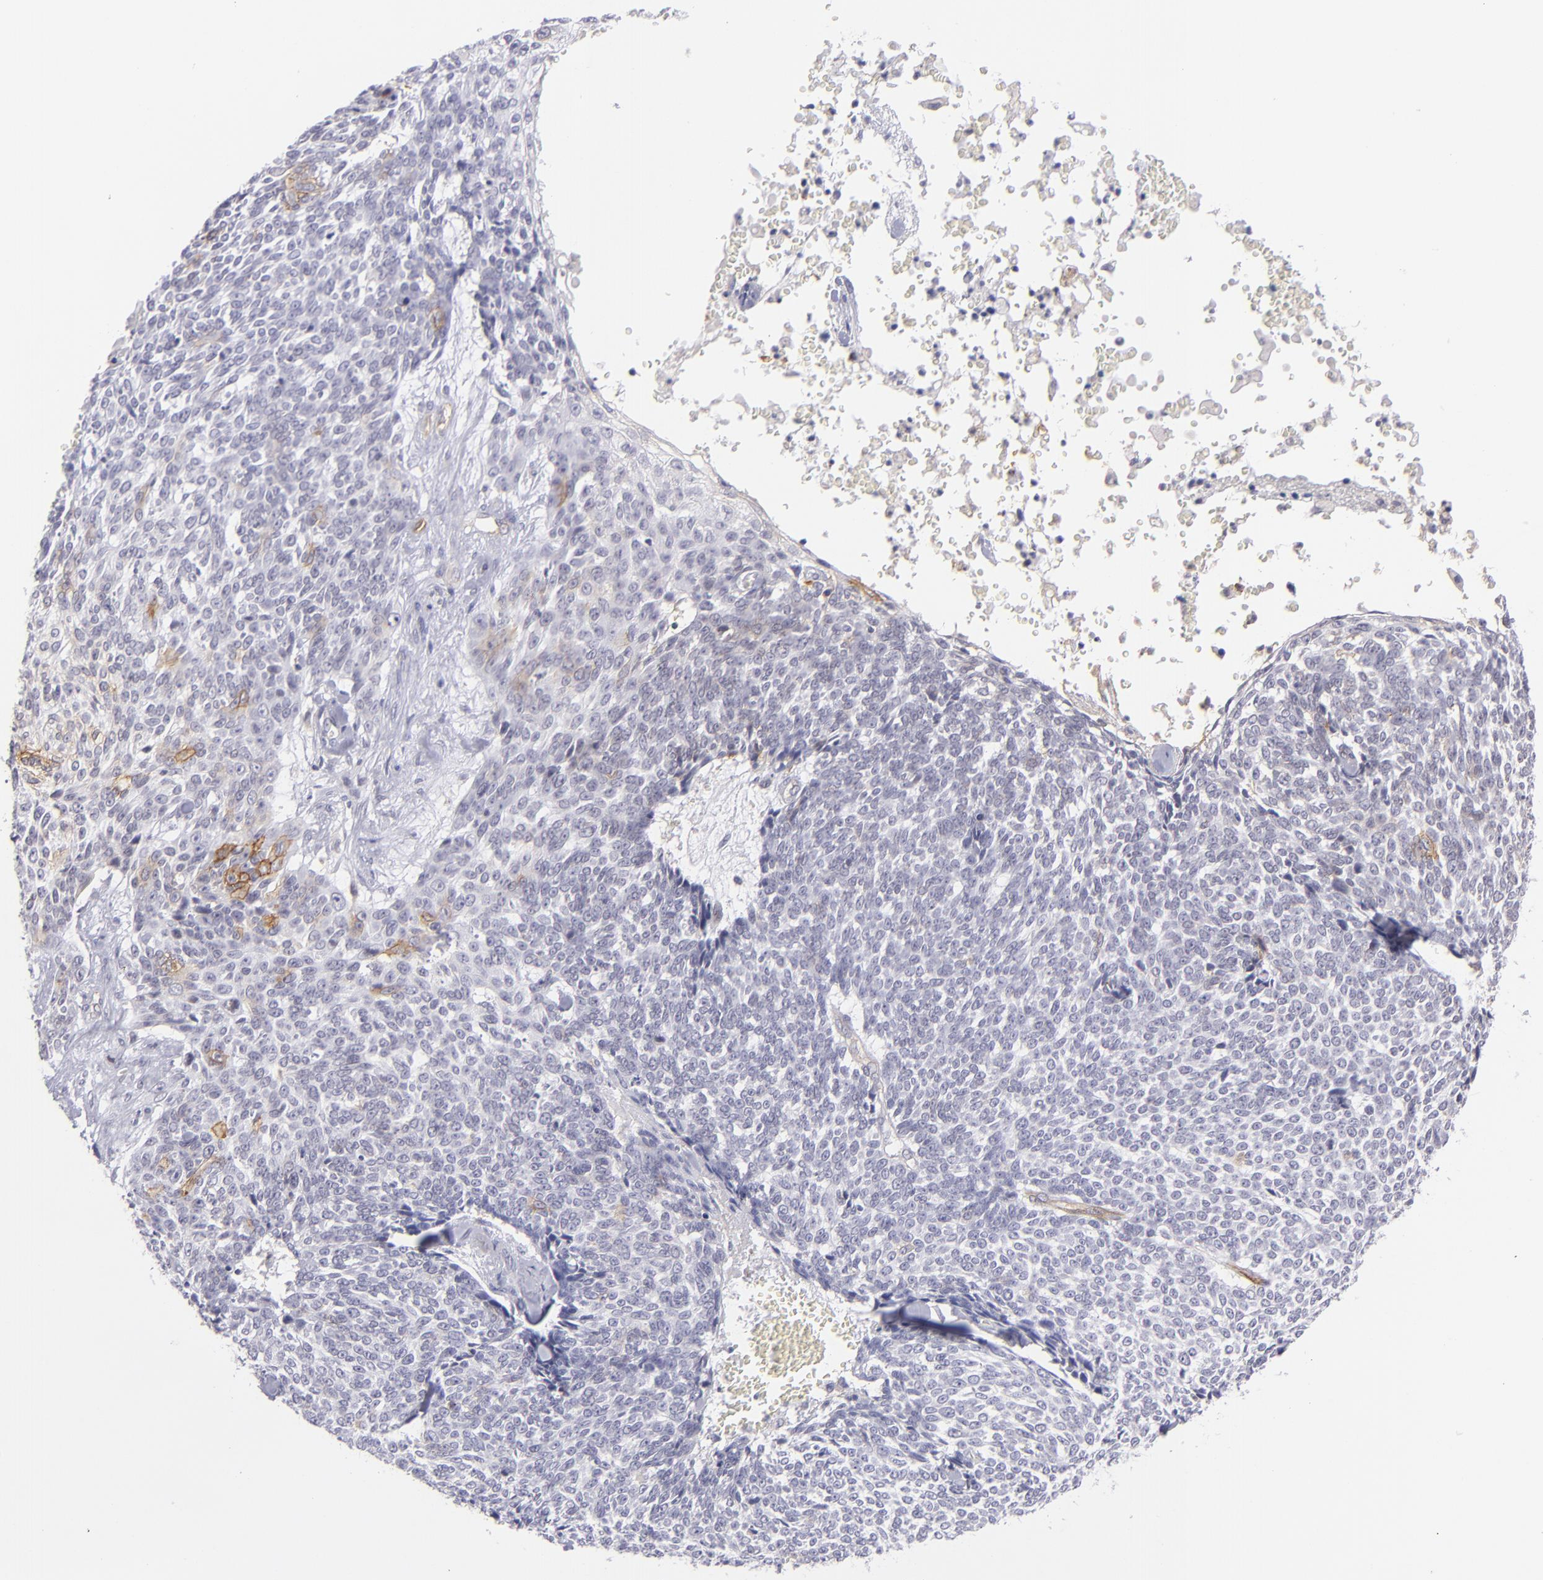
{"staining": {"intensity": "moderate", "quantity": "<25%", "location": "cytoplasmic/membranous"}, "tissue": "skin cancer", "cell_type": "Tumor cells", "image_type": "cancer", "snomed": [{"axis": "morphology", "description": "Basal cell carcinoma"}, {"axis": "topography", "description": "Skin"}], "caption": "Immunohistochemistry (DAB (3,3'-diaminobenzidine)) staining of basal cell carcinoma (skin) reveals moderate cytoplasmic/membranous protein staining in approximately <25% of tumor cells.", "gene": "THBD", "patient": {"sex": "female", "age": 89}}